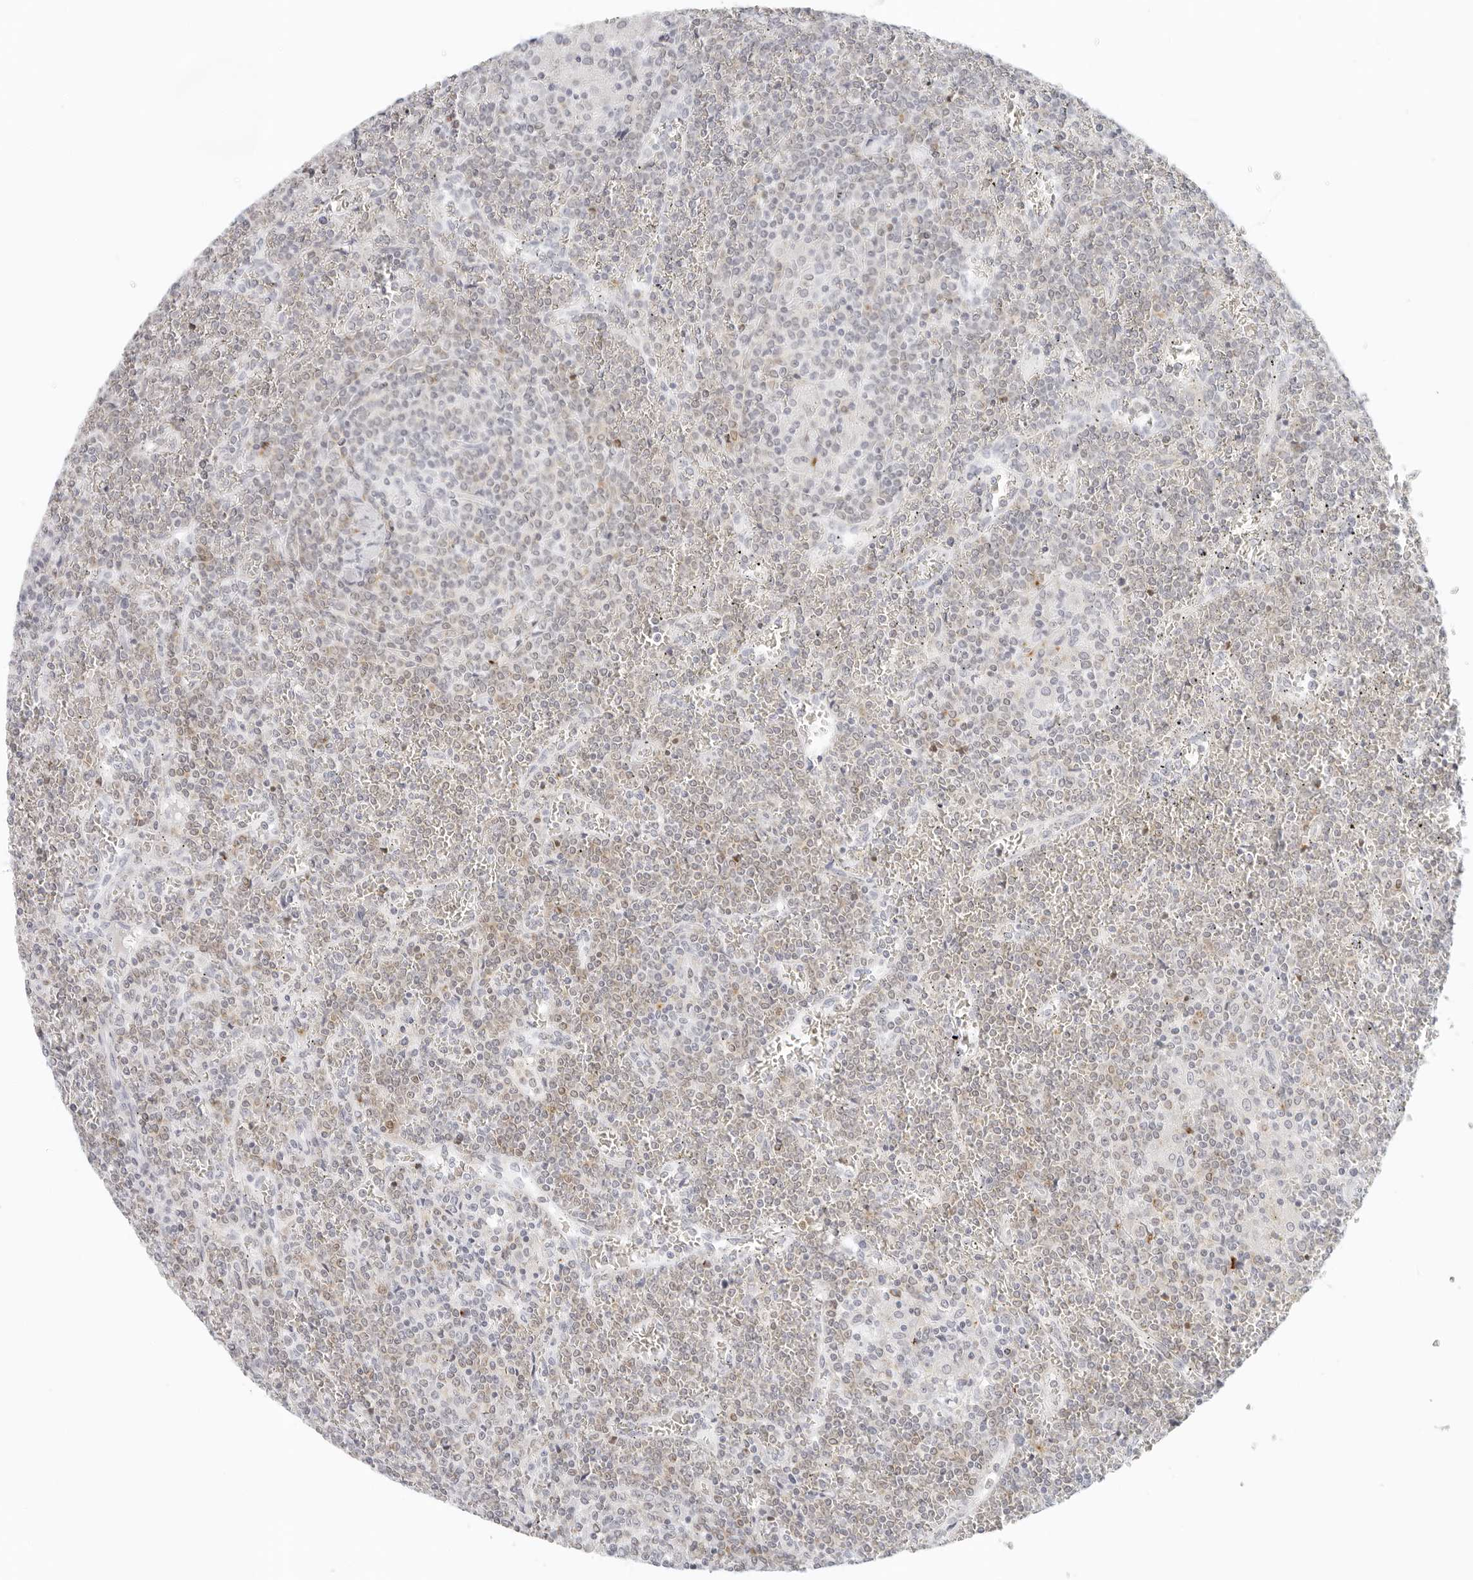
{"staining": {"intensity": "negative", "quantity": "none", "location": "none"}, "tissue": "lymphoma", "cell_type": "Tumor cells", "image_type": "cancer", "snomed": [{"axis": "morphology", "description": "Malignant lymphoma, non-Hodgkin's type, Low grade"}, {"axis": "topography", "description": "Spleen"}], "caption": "Tumor cells are negative for brown protein staining in lymphoma.", "gene": "RPS6KC1", "patient": {"sex": "female", "age": 19}}